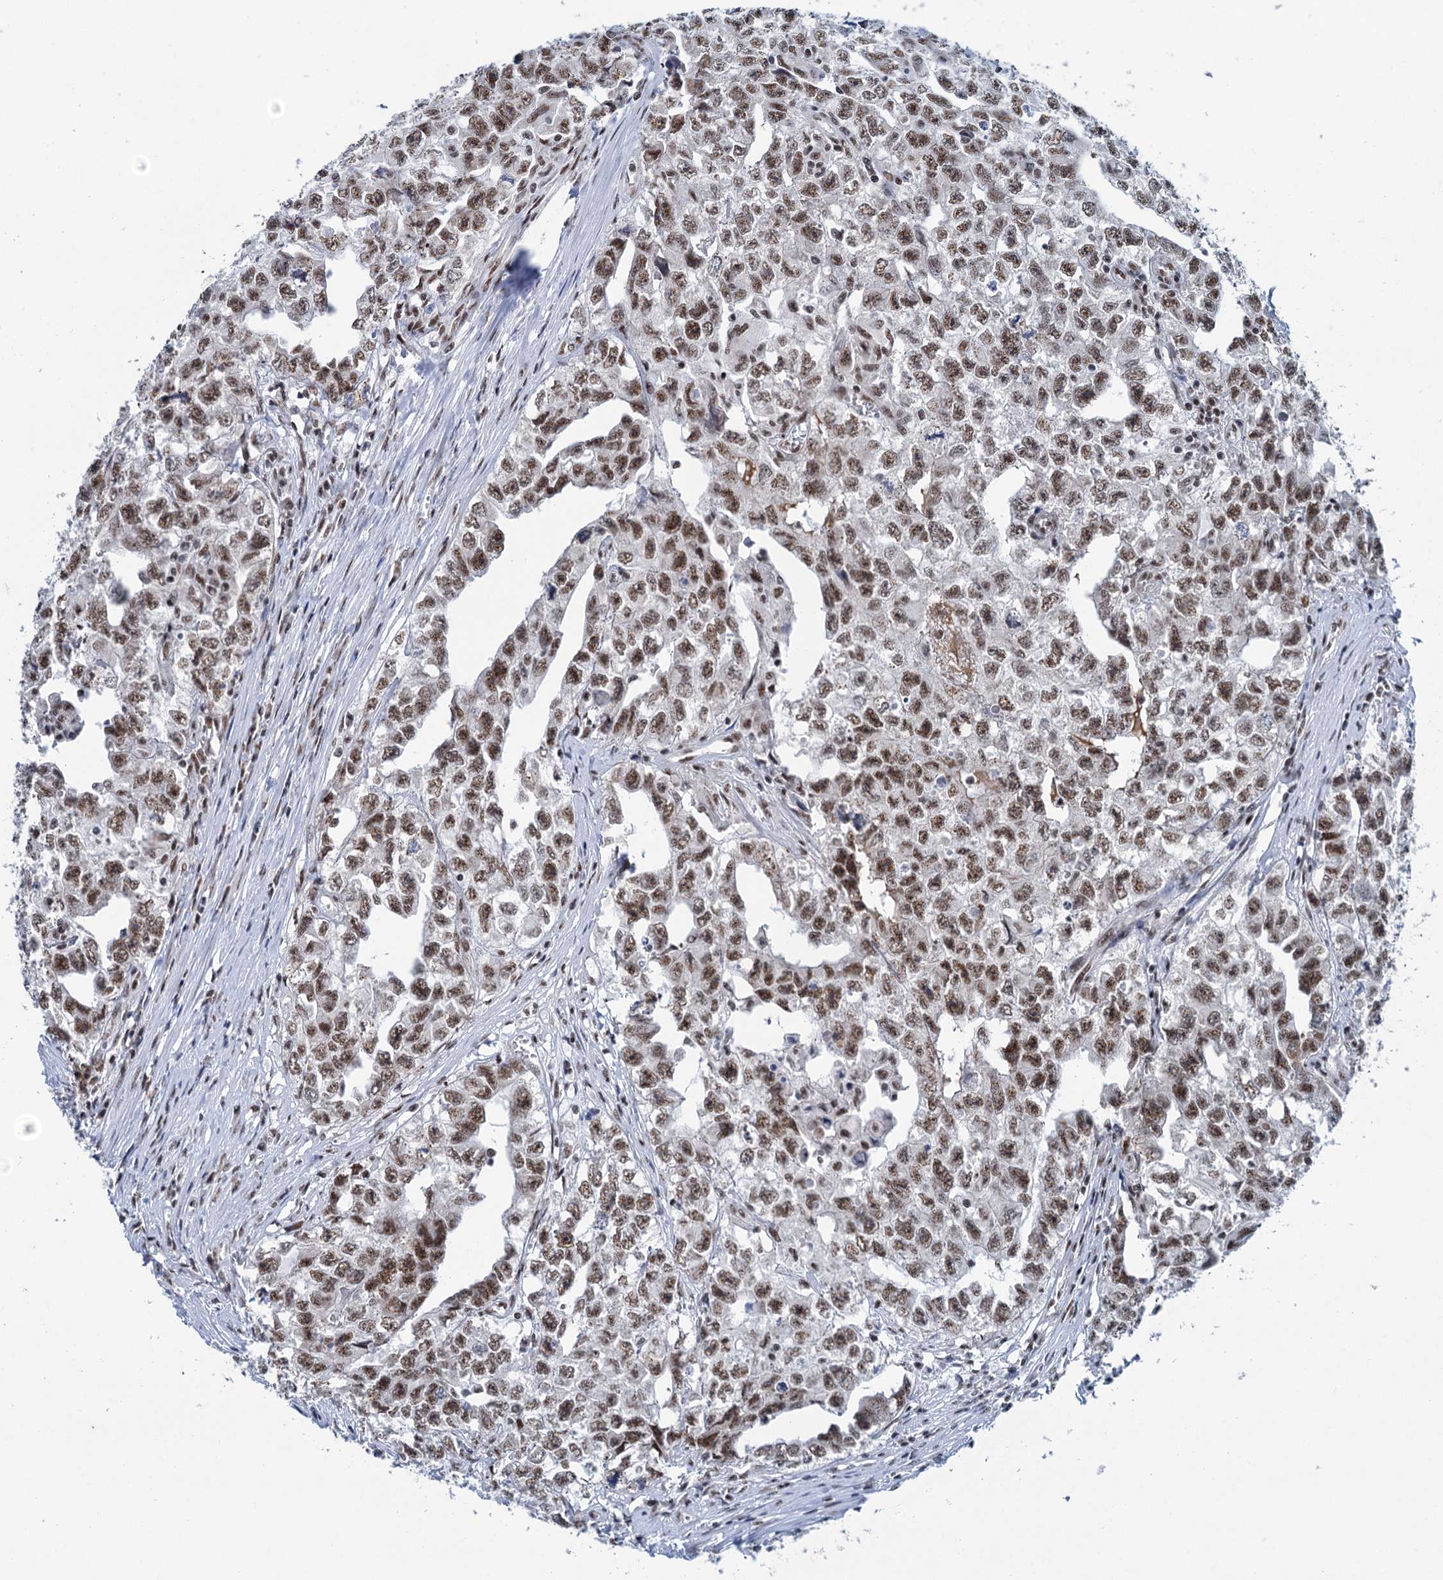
{"staining": {"intensity": "moderate", "quantity": ">75%", "location": "nuclear"}, "tissue": "testis cancer", "cell_type": "Tumor cells", "image_type": "cancer", "snomed": [{"axis": "morphology", "description": "Seminoma, NOS"}, {"axis": "morphology", "description": "Carcinoma, Embryonal, NOS"}, {"axis": "topography", "description": "Testis"}], "caption": "A brown stain highlights moderate nuclear staining of a protein in testis embryonal carcinoma tumor cells.", "gene": "SREK1", "patient": {"sex": "male", "age": 43}}